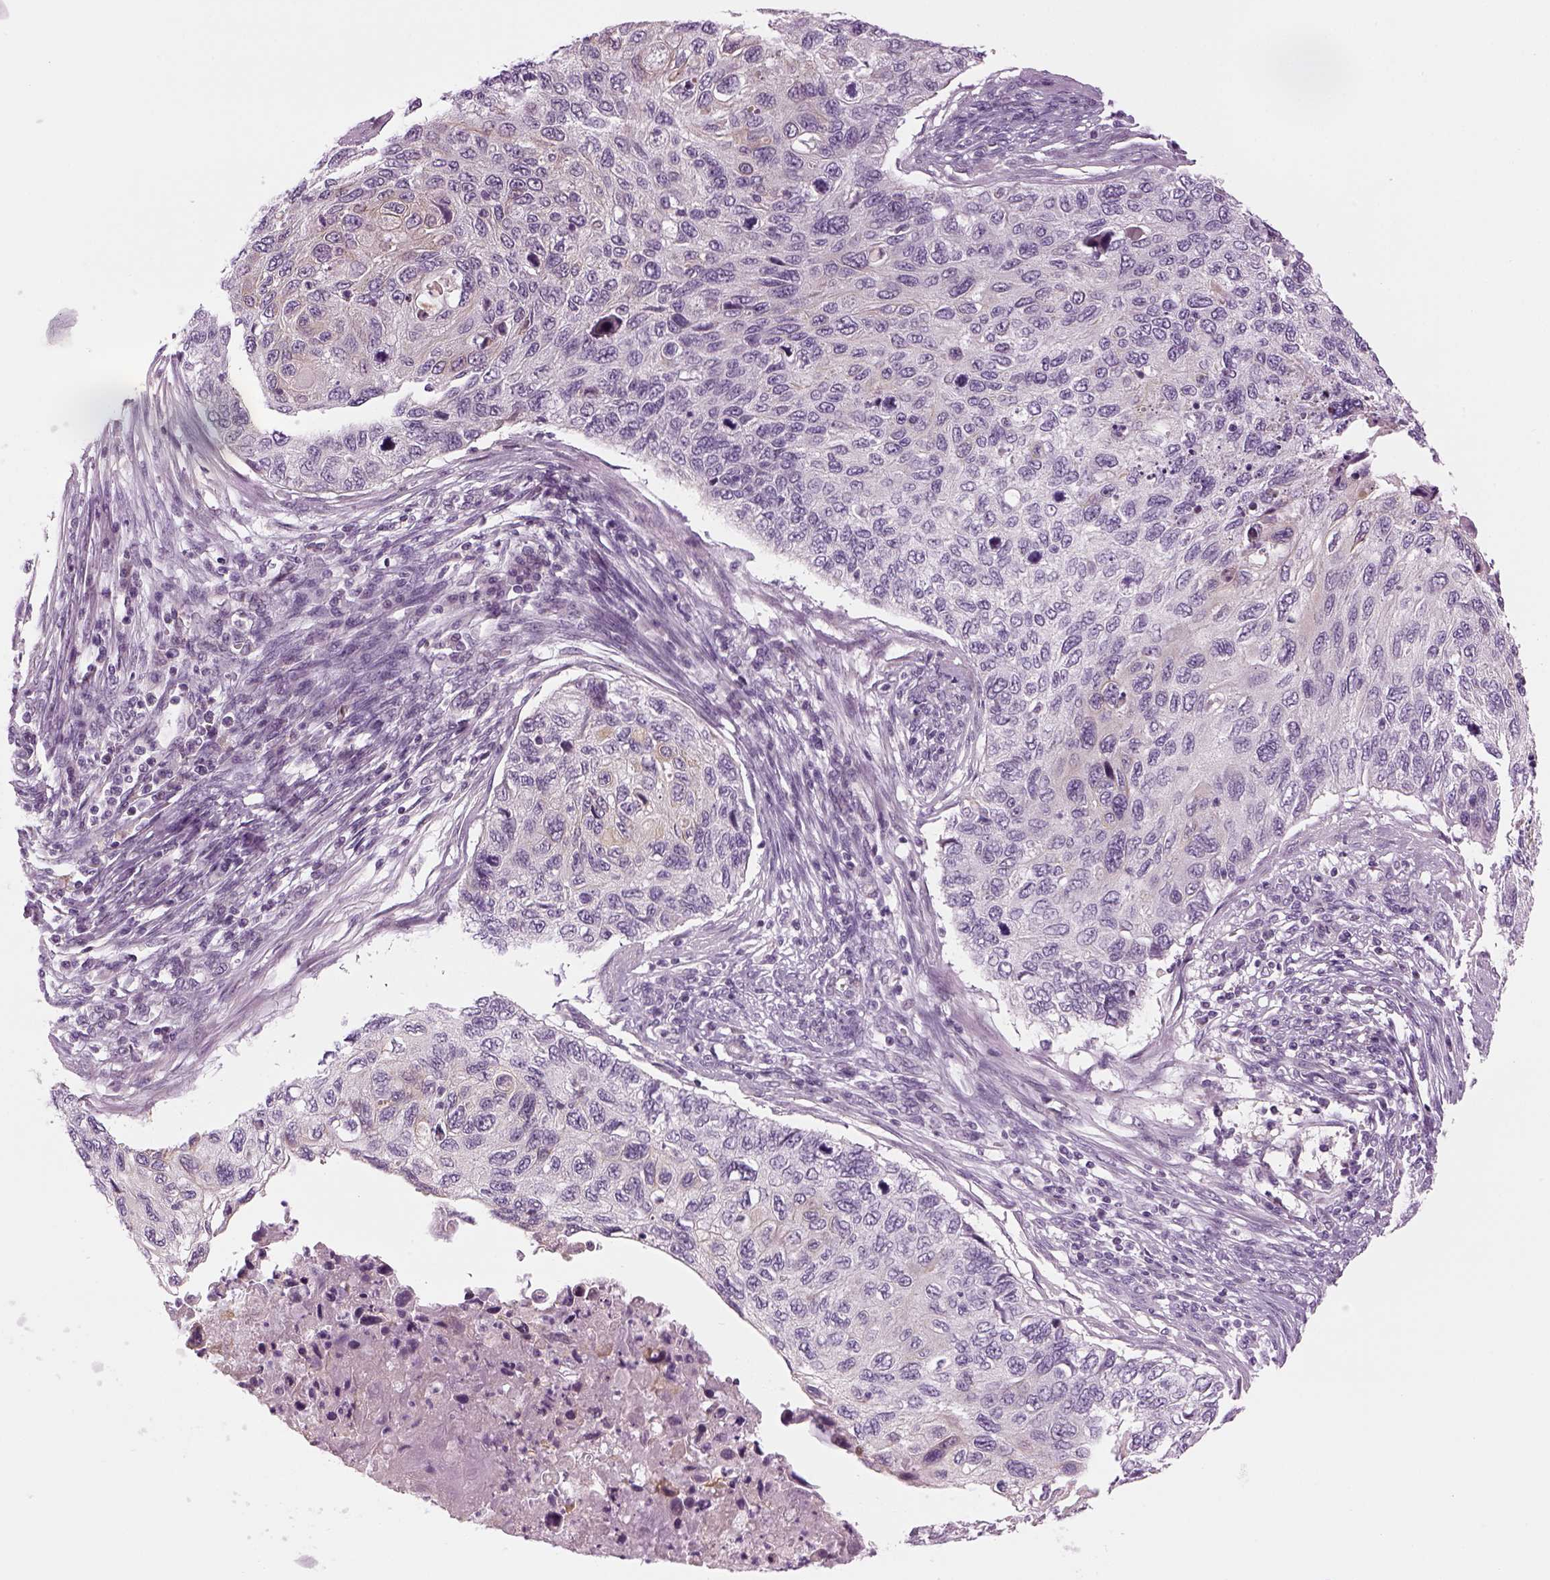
{"staining": {"intensity": "negative", "quantity": "none", "location": "none"}, "tissue": "cervical cancer", "cell_type": "Tumor cells", "image_type": "cancer", "snomed": [{"axis": "morphology", "description": "Squamous cell carcinoma, NOS"}, {"axis": "topography", "description": "Cervix"}], "caption": "Tumor cells show no significant expression in cervical squamous cell carcinoma.", "gene": "LRRIQ3", "patient": {"sex": "female", "age": 70}}